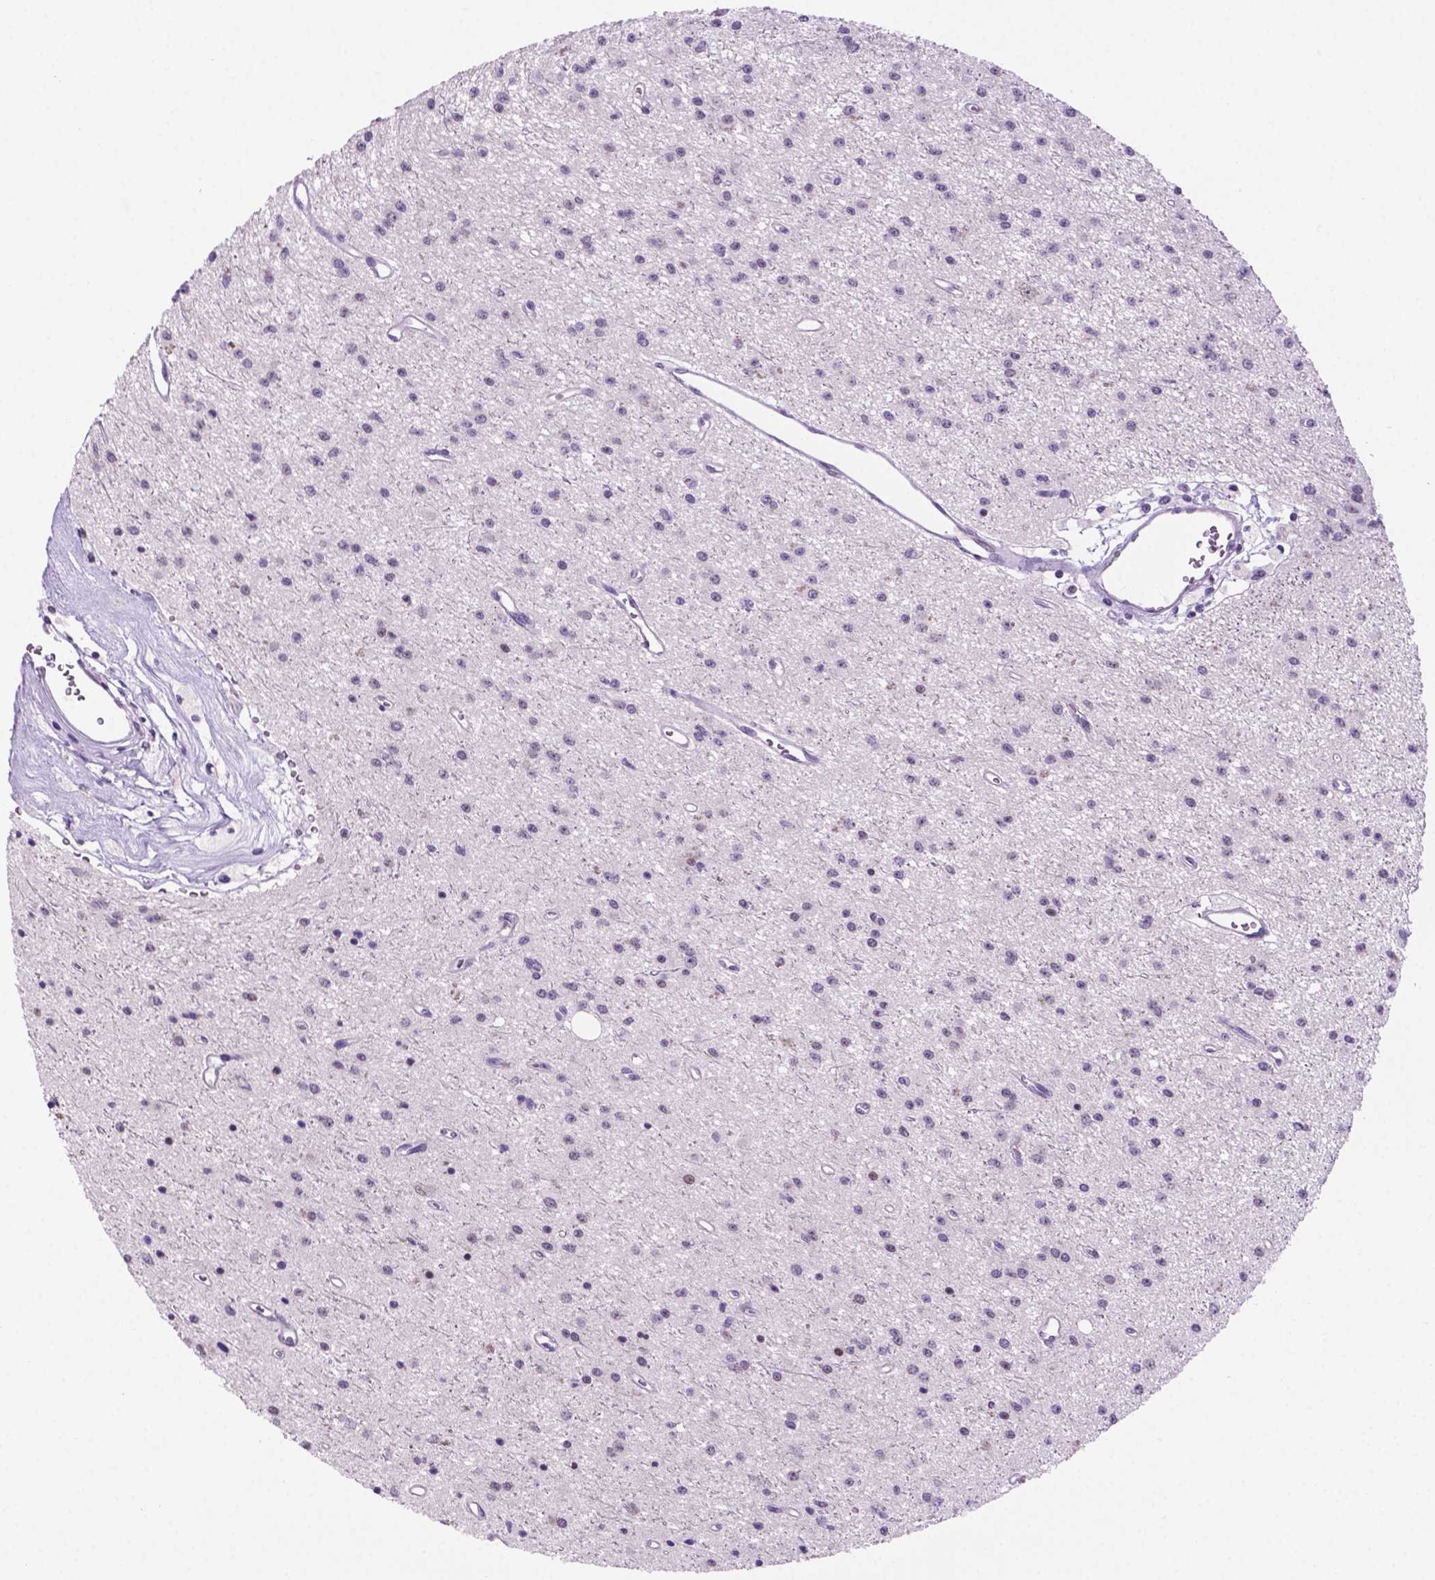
{"staining": {"intensity": "weak", "quantity": "<25%", "location": "nuclear"}, "tissue": "glioma", "cell_type": "Tumor cells", "image_type": "cancer", "snomed": [{"axis": "morphology", "description": "Glioma, malignant, Low grade"}, {"axis": "topography", "description": "Brain"}], "caption": "Immunohistochemistry of human malignant low-grade glioma exhibits no staining in tumor cells.", "gene": "NCAPH2", "patient": {"sex": "female", "age": 45}}